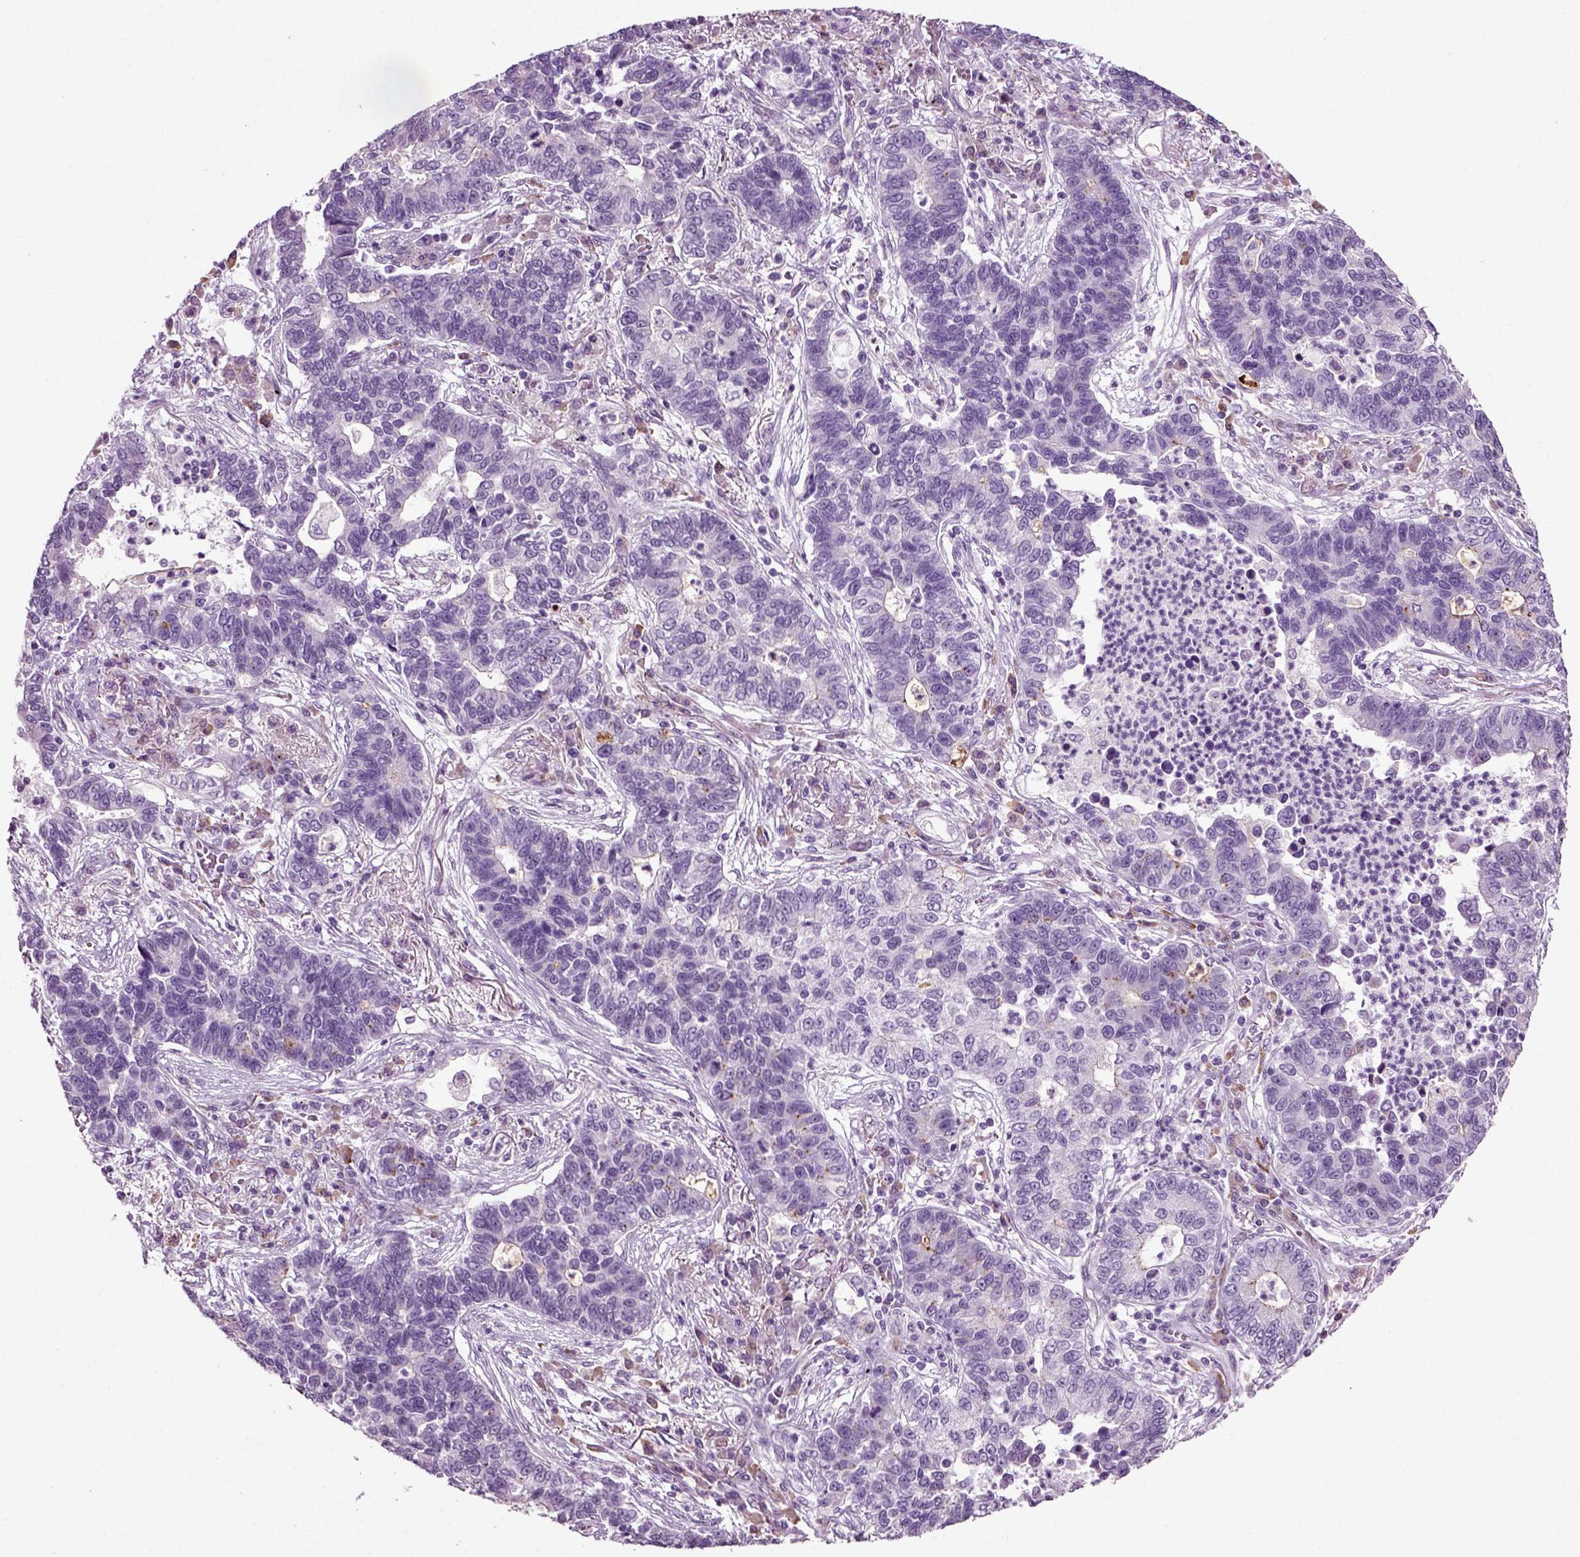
{"staining": {"intensity": "negative", "quantity": "none", "location": "none"}, "tissue": "lung cancer", "cell_type": "Tumor cells", "image_type": "cancer", "snomed": [{"axis": "morphology", "description": "Adenocarcinoma, NOS"}, {"axis": "topography", "description": "Lung"}], "caption": "Tumor cells show no significant protein staining in lung cancer.", "gene": "SLC26A8", "patient": {"sex": "female", "age": 57}}